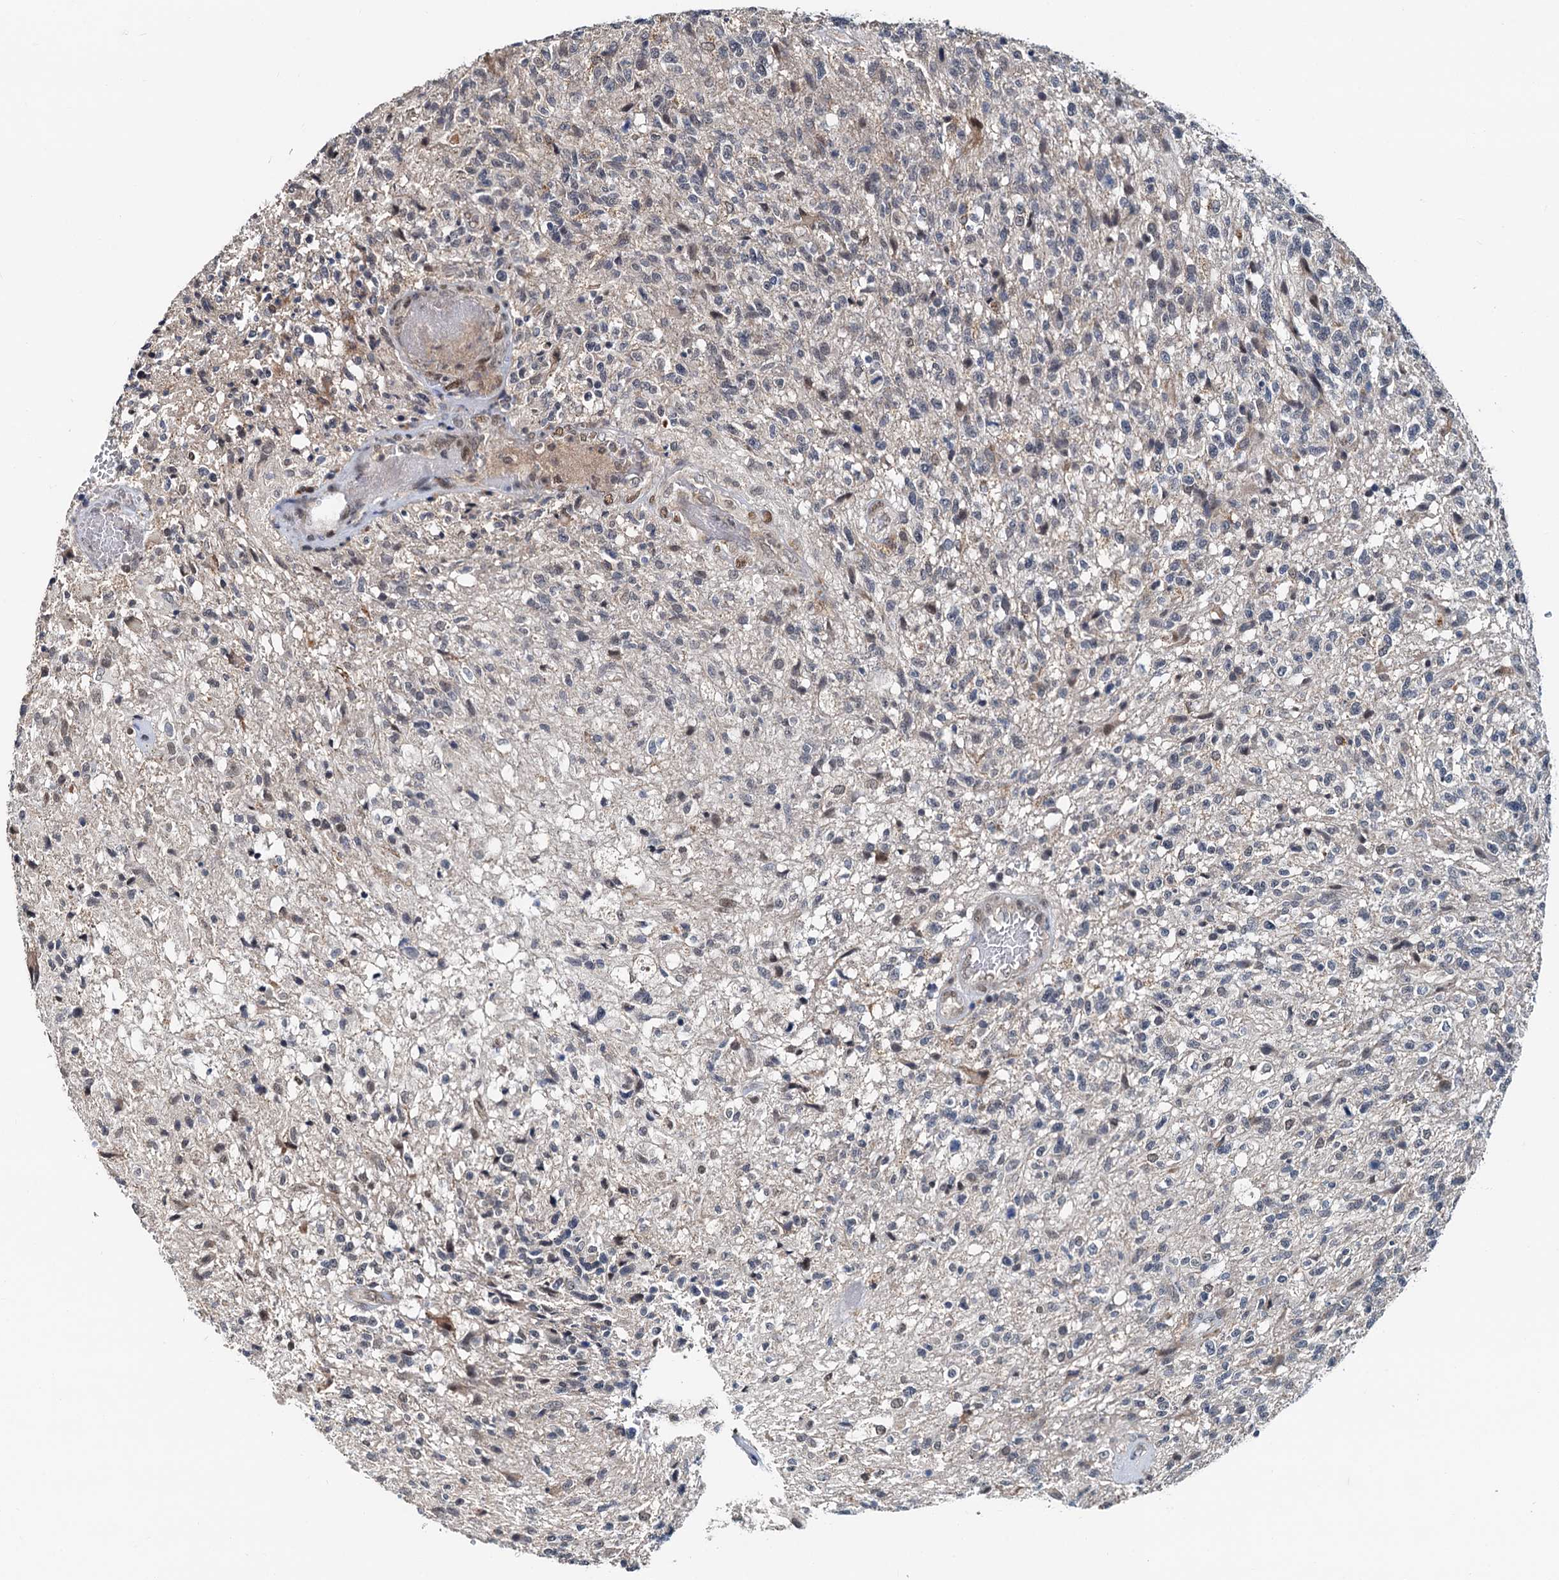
{"staining": {"intensity": "weak", "quantity": "<25%", "location": "nuclear"}, "tissue": "glioma", "cell_type": "Tumor cells", "image_type": "cancer", "snomed": [{"axis": "morphology", "description": "Glioma, malignant, High grade"}, {"axis": "topography", "description": "Brain"}], "caption": "Tumor cells show no significant positivity in malignant glioma (high-grade).", "gene": "MCMBP", "patient": {"sex": "male", "age": 56}}